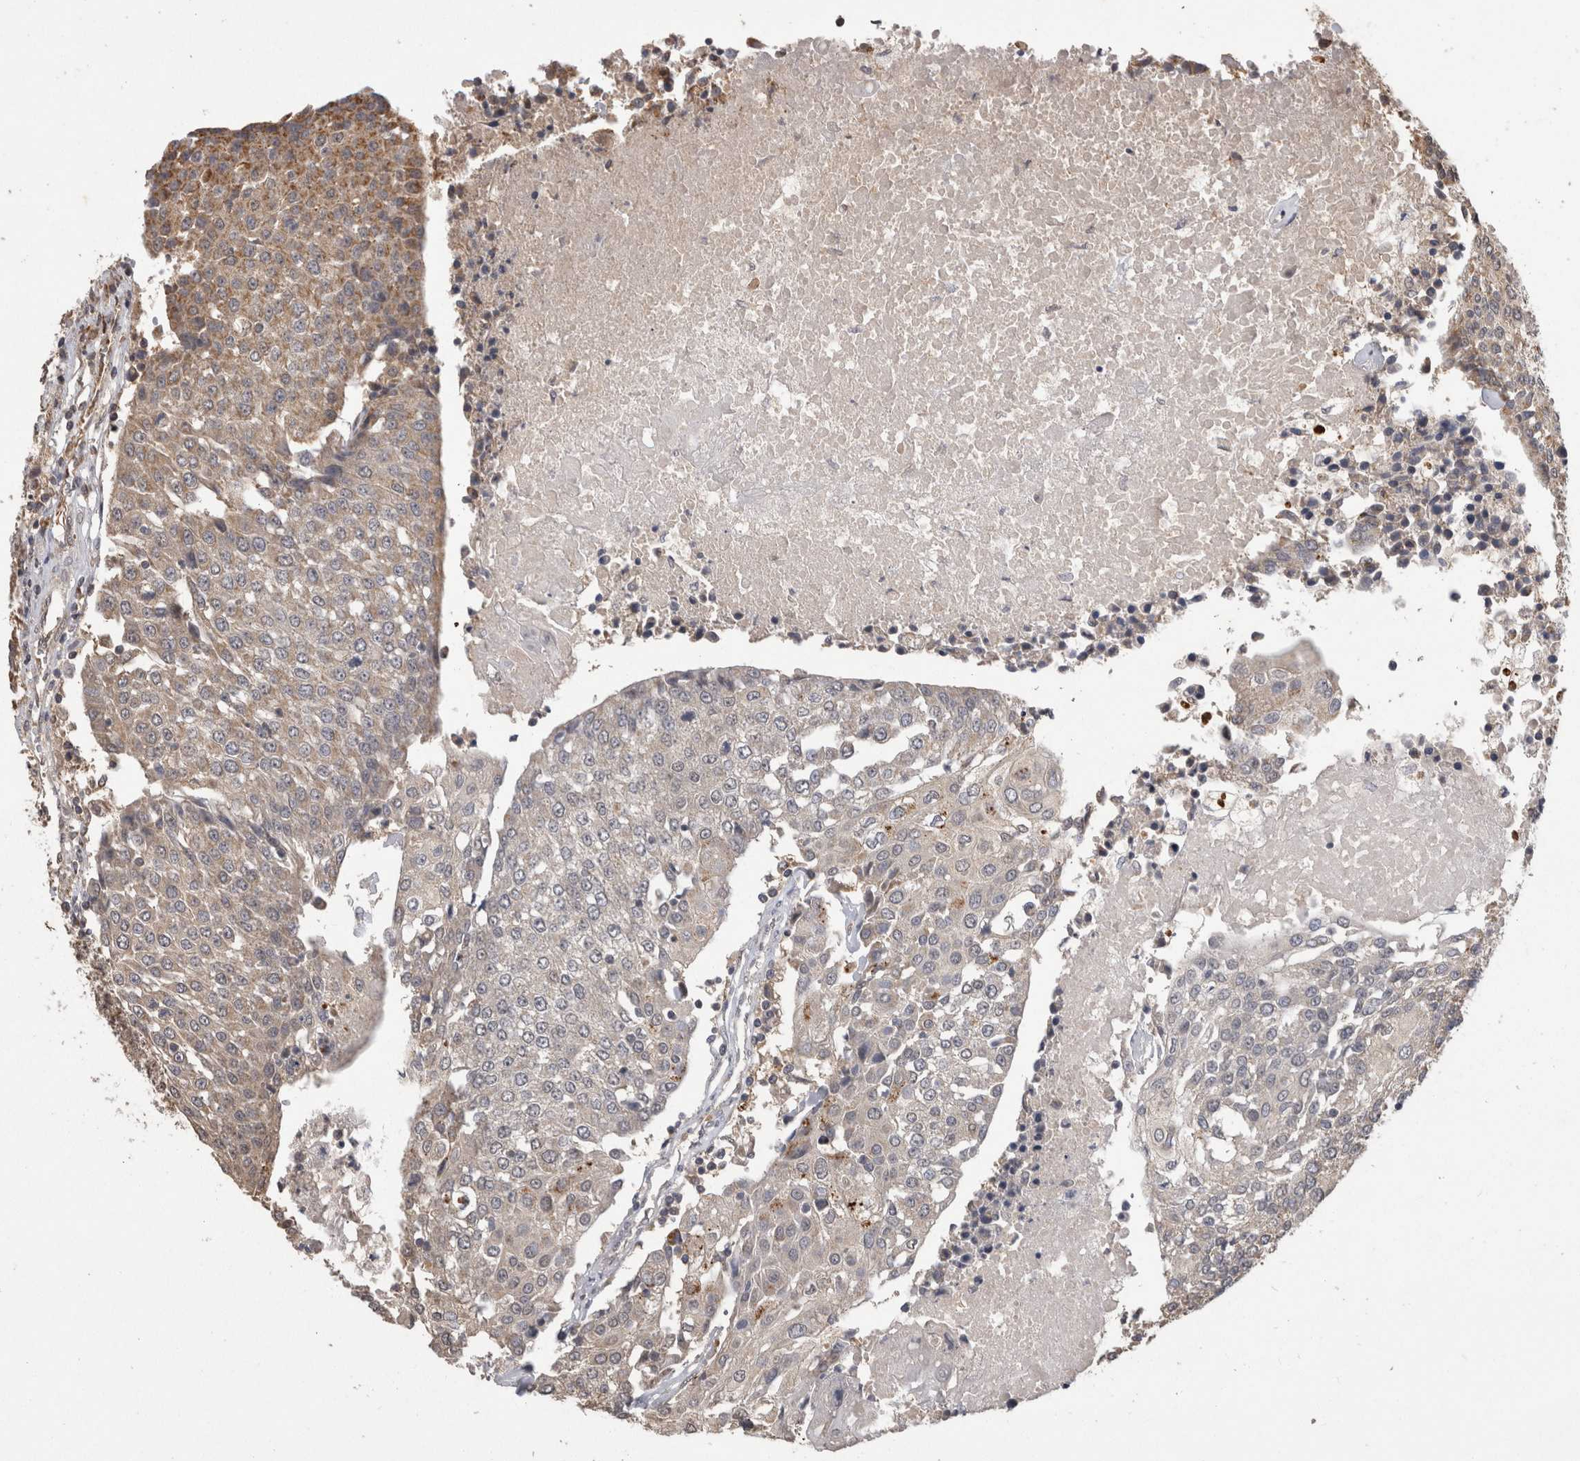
{"staining": {"intensity": "weak", "quantity": "25%-75%", "location": "cytoplasmic/membranous"}, "tissue": "urothelial cancer", "cell_type": "Tumor cells", "image_type": "cancer", "snomed": [{"axis": "morphology", "description": "Urothelial carcinoma, High grade"}, {"axis": "topography", "description": "Urinary bladder"}], "caption": "Urothelial cancer was stained to show a protein in brown. There is low levels of weak cytoplasmic/membranous expression in approximately 25%-75% of tumor cells.", "gene": "PREP", "patient": {"sex": "female", "age": 85}}